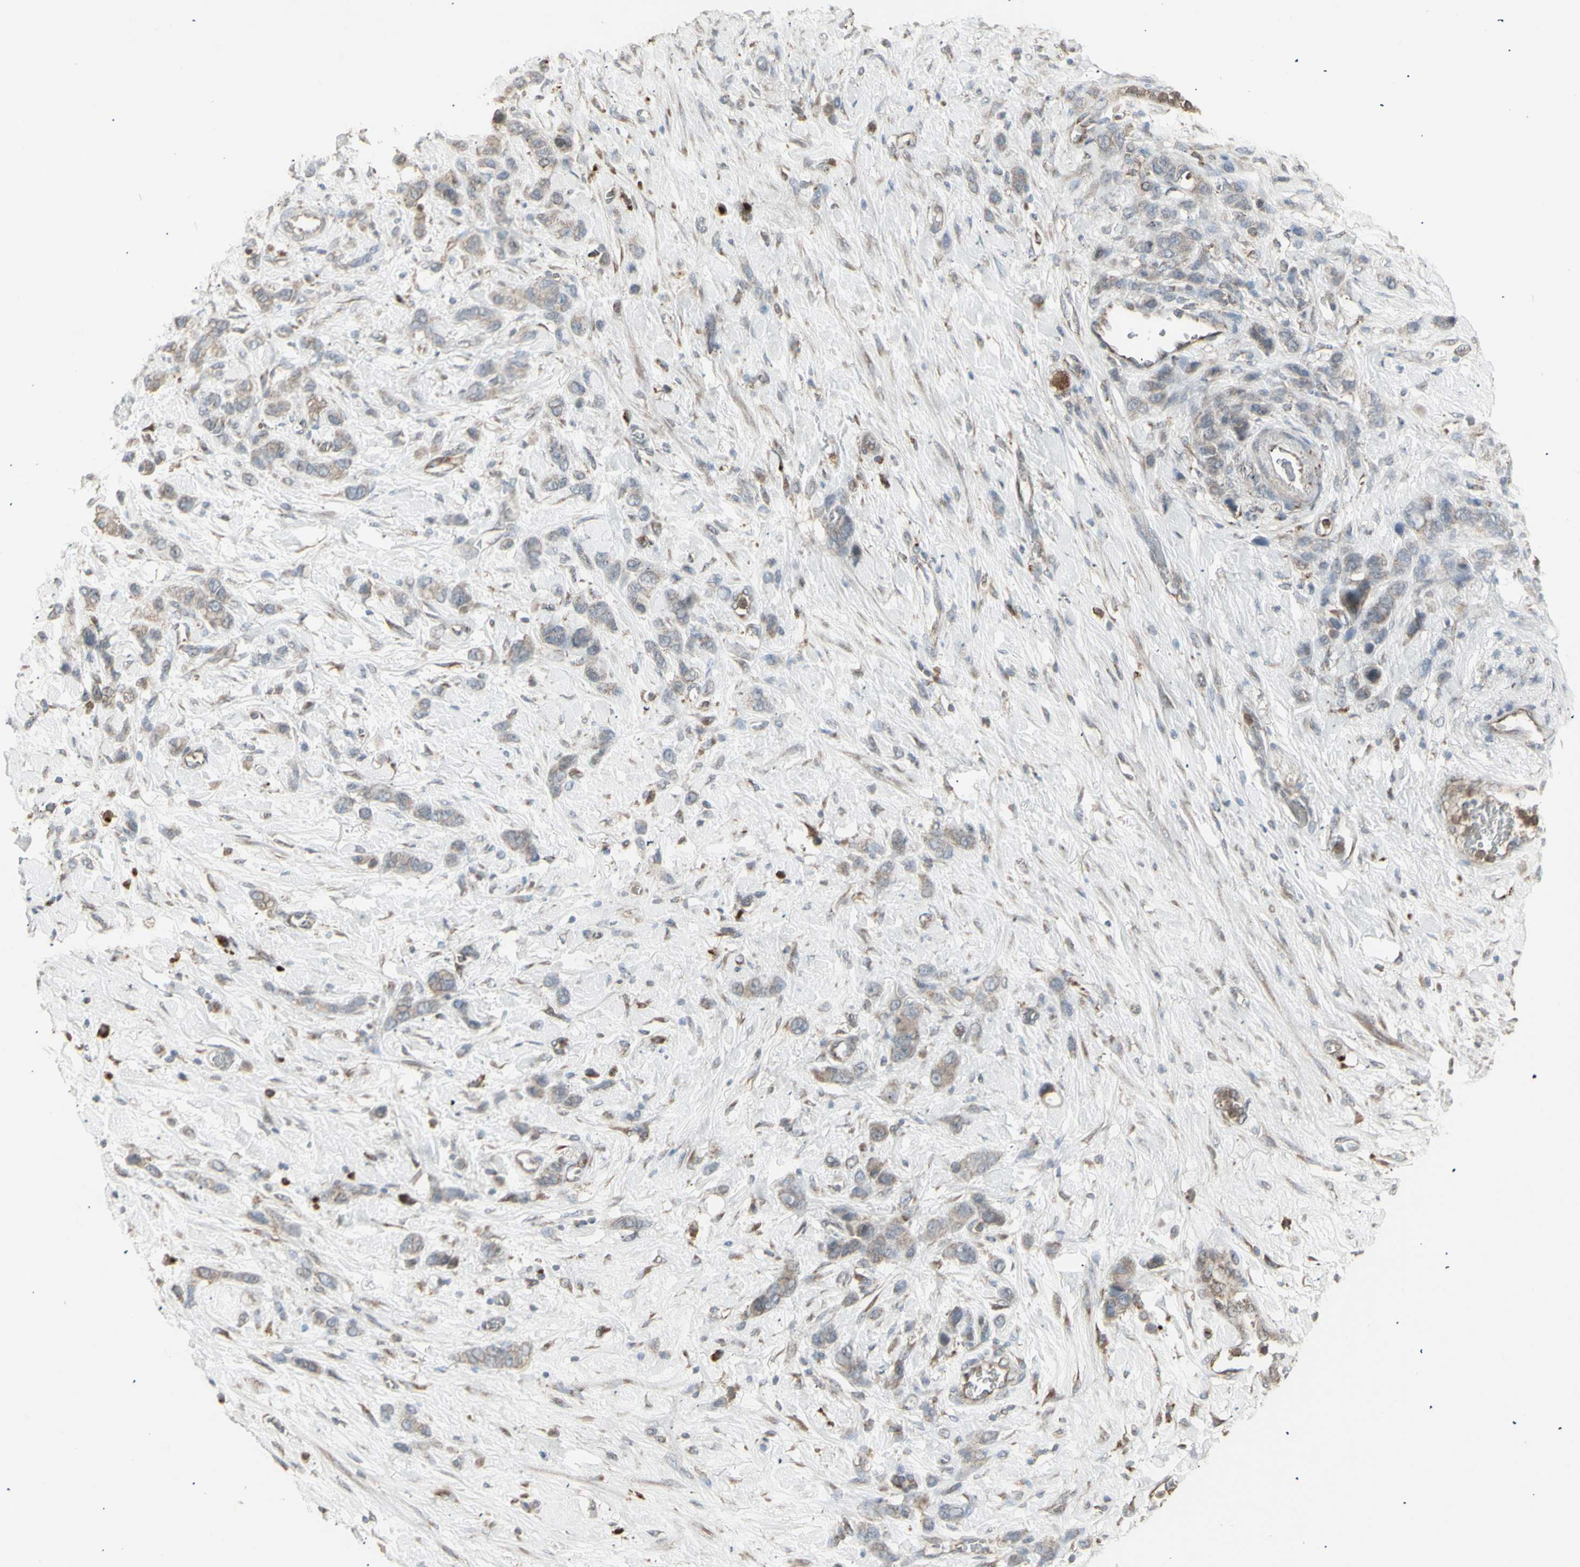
{"staining": {"intensity": "moderate", "quantity": ">75%", "location": "cytoplasmic/membranous"}, "tissue": "stomach cancer", "cell_type": "Tumor cells", "image_type": "cancer", "snomed": [{"axis": "morphology", "description": "Adenocarcinoma, NOS"}, {"axis": "morphology", "description": "Adenocarcinoma, High grade"}, {"axis": "topography", "description": "Stomach, upper"}, {"axis": "topography", "description": "Stomach, lower"}], "caption": "Immunohistochemistry (IHC) of stomach adenocarcinoma (high-grade) exhibits medium levels of moderate cytoplasmic/membranous positivity in about >75% of tumor cells.", "gene": "RNASEL", "patient": {"sex": "female", "age": 65}}